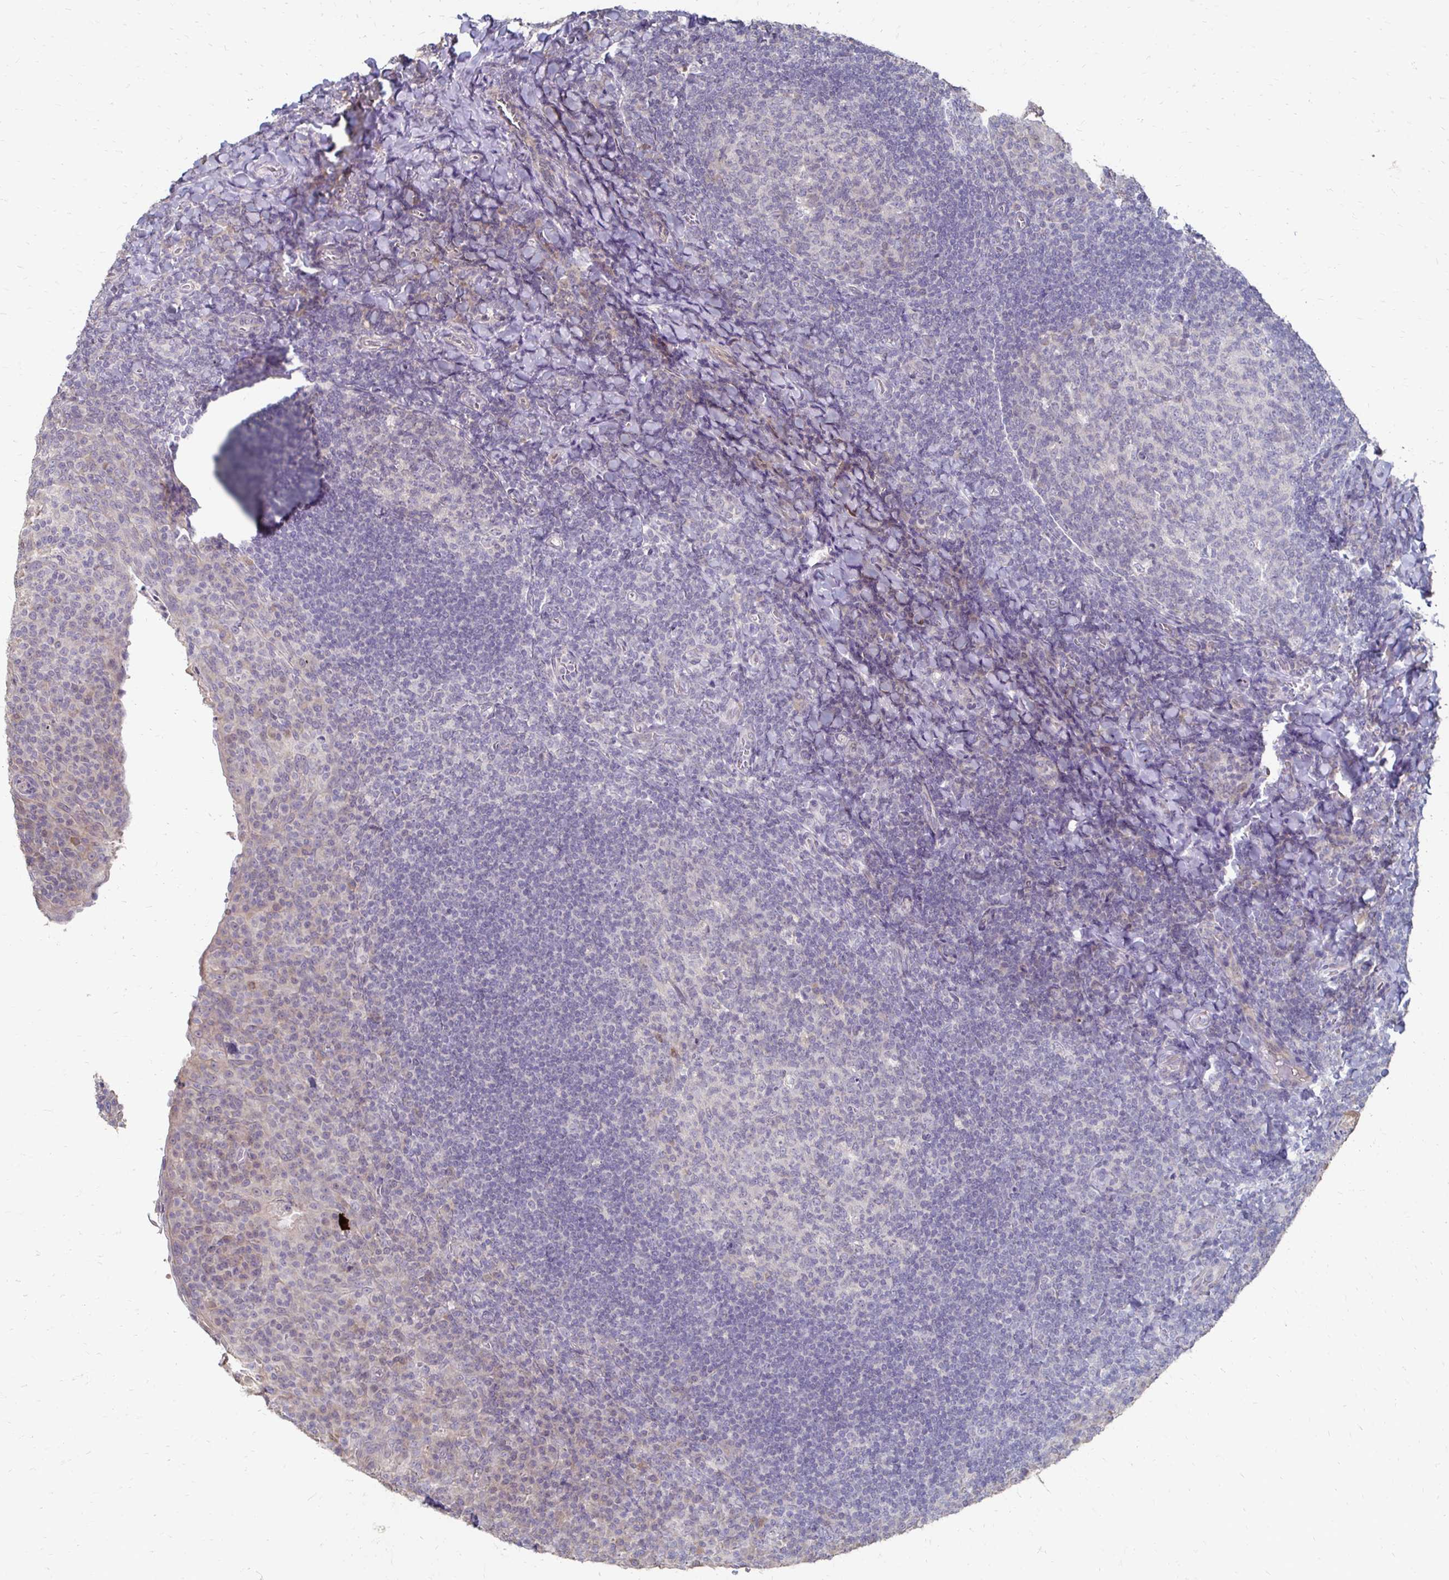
{"staining": {"intensity": "negative", "quantity": "none", "location": "none"}, "tissue": "tonsil", "cell_type": "Germinal center cells", "image_type": "normal", "snomed": [{"axis": "morphology", "description": "Normal tissue, NOS"}, {"axis": "topography", "description": "Tonsil"}], "caption": "Immunohistochemical staining of unremarkable human tonsil reveals no significant expression in germinal center cells. (Stains: DAB immunohistochemistry (IHC) with hematoxylin counter stain, Microscopy: brightfield microscopy at high magnification).", "gene": "ZNF727", "patient": {"sex": "male", "age": 17}}